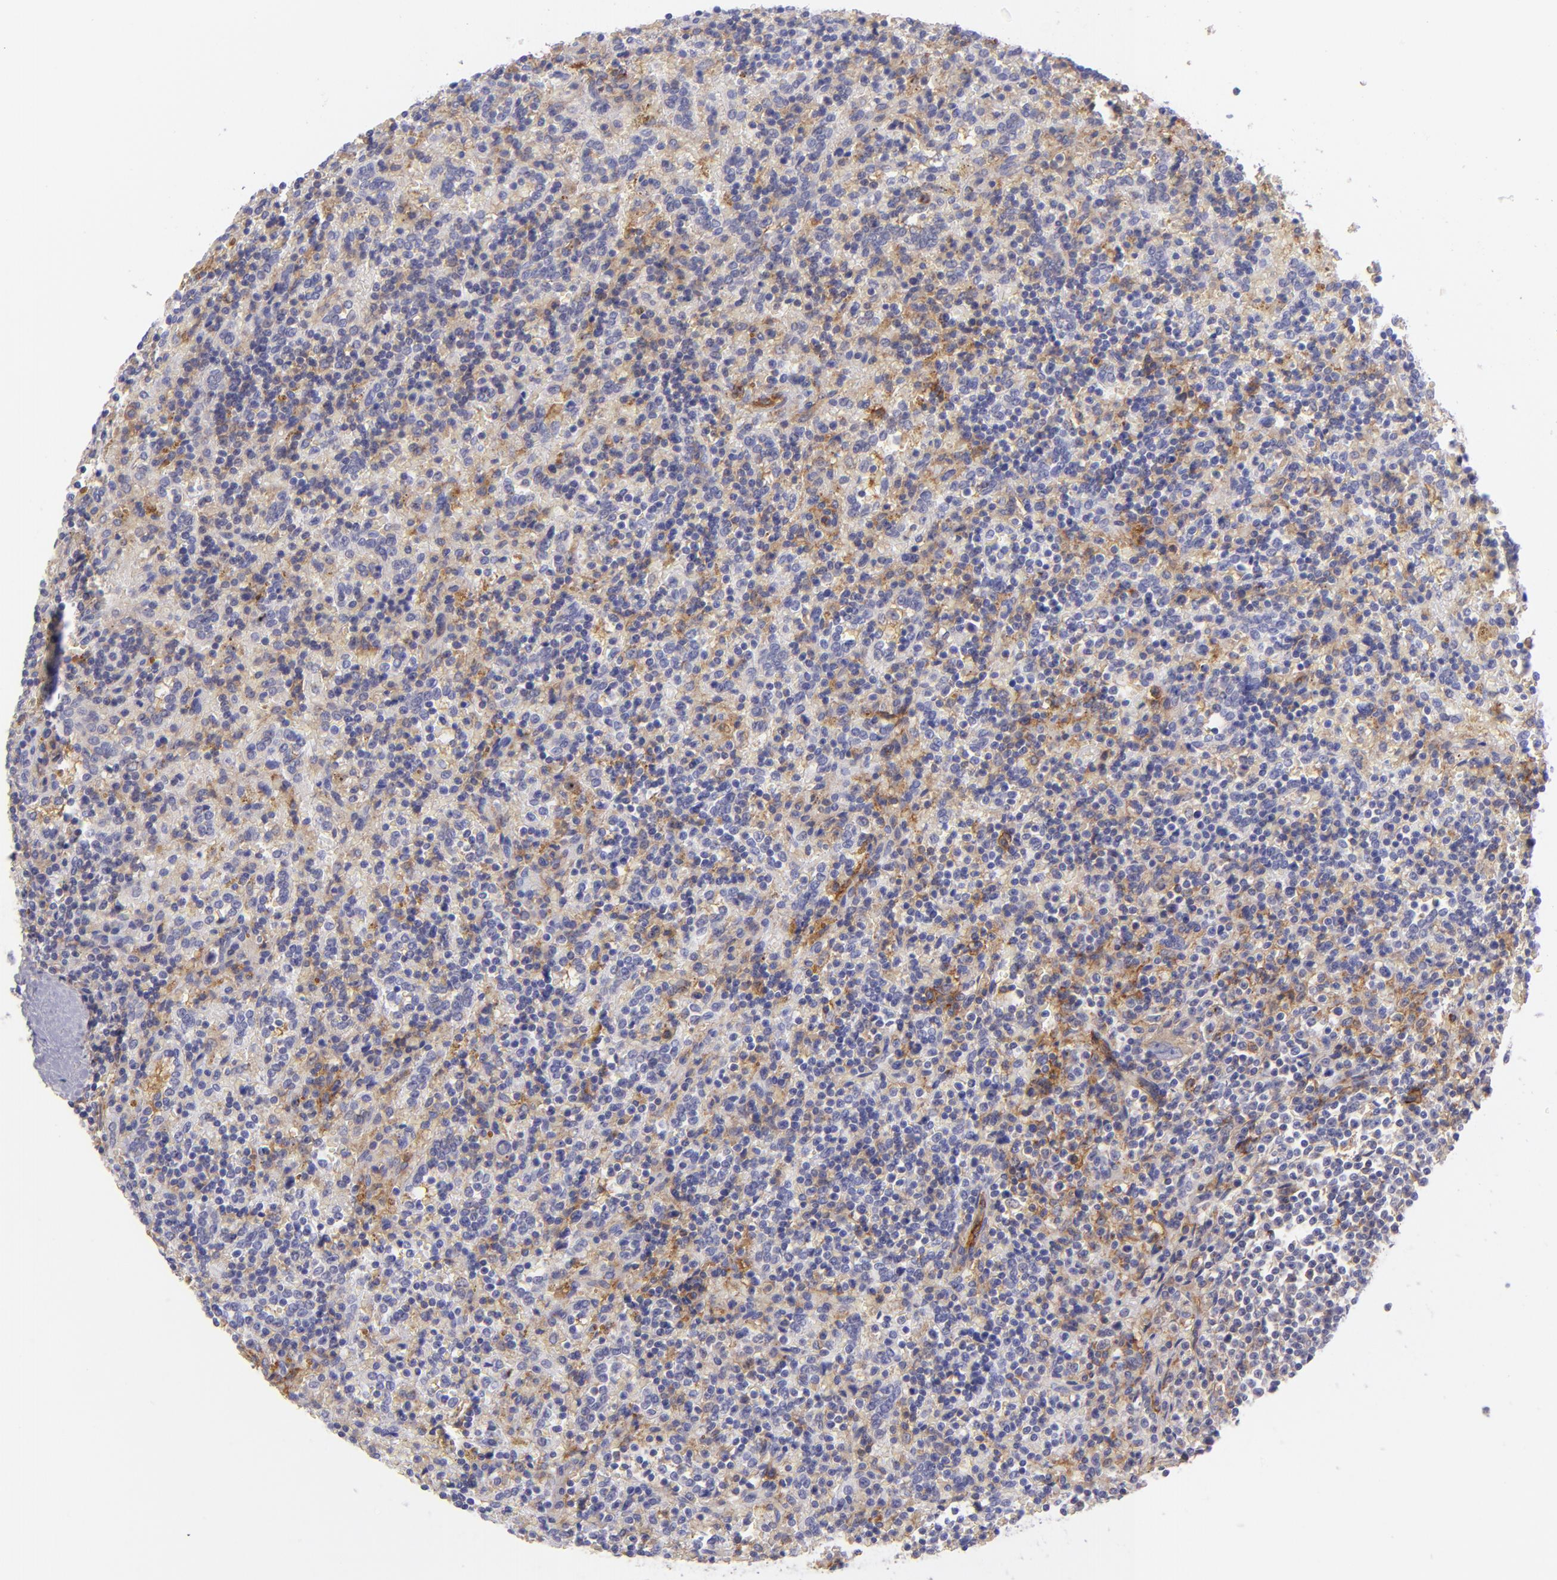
{"staining": {"intensity": "weak", "quantity": "<25%", "location": "none"}, "tissue": "lymphoma", "cell_type": "Tumor cells", "image_type": "cancer", "snomed": [{"axis": "morphology", "description": "Malignant lymphoma, non-Hodgkin's type, Low grade"}, {"axis": "topography", "description": "Spleen"}], "caption": "A micrograph of human lymphoma is negative for staining in tumor cells.", "gene": "ENTPD1", "patient": {"sex": "male", "age": 67}}